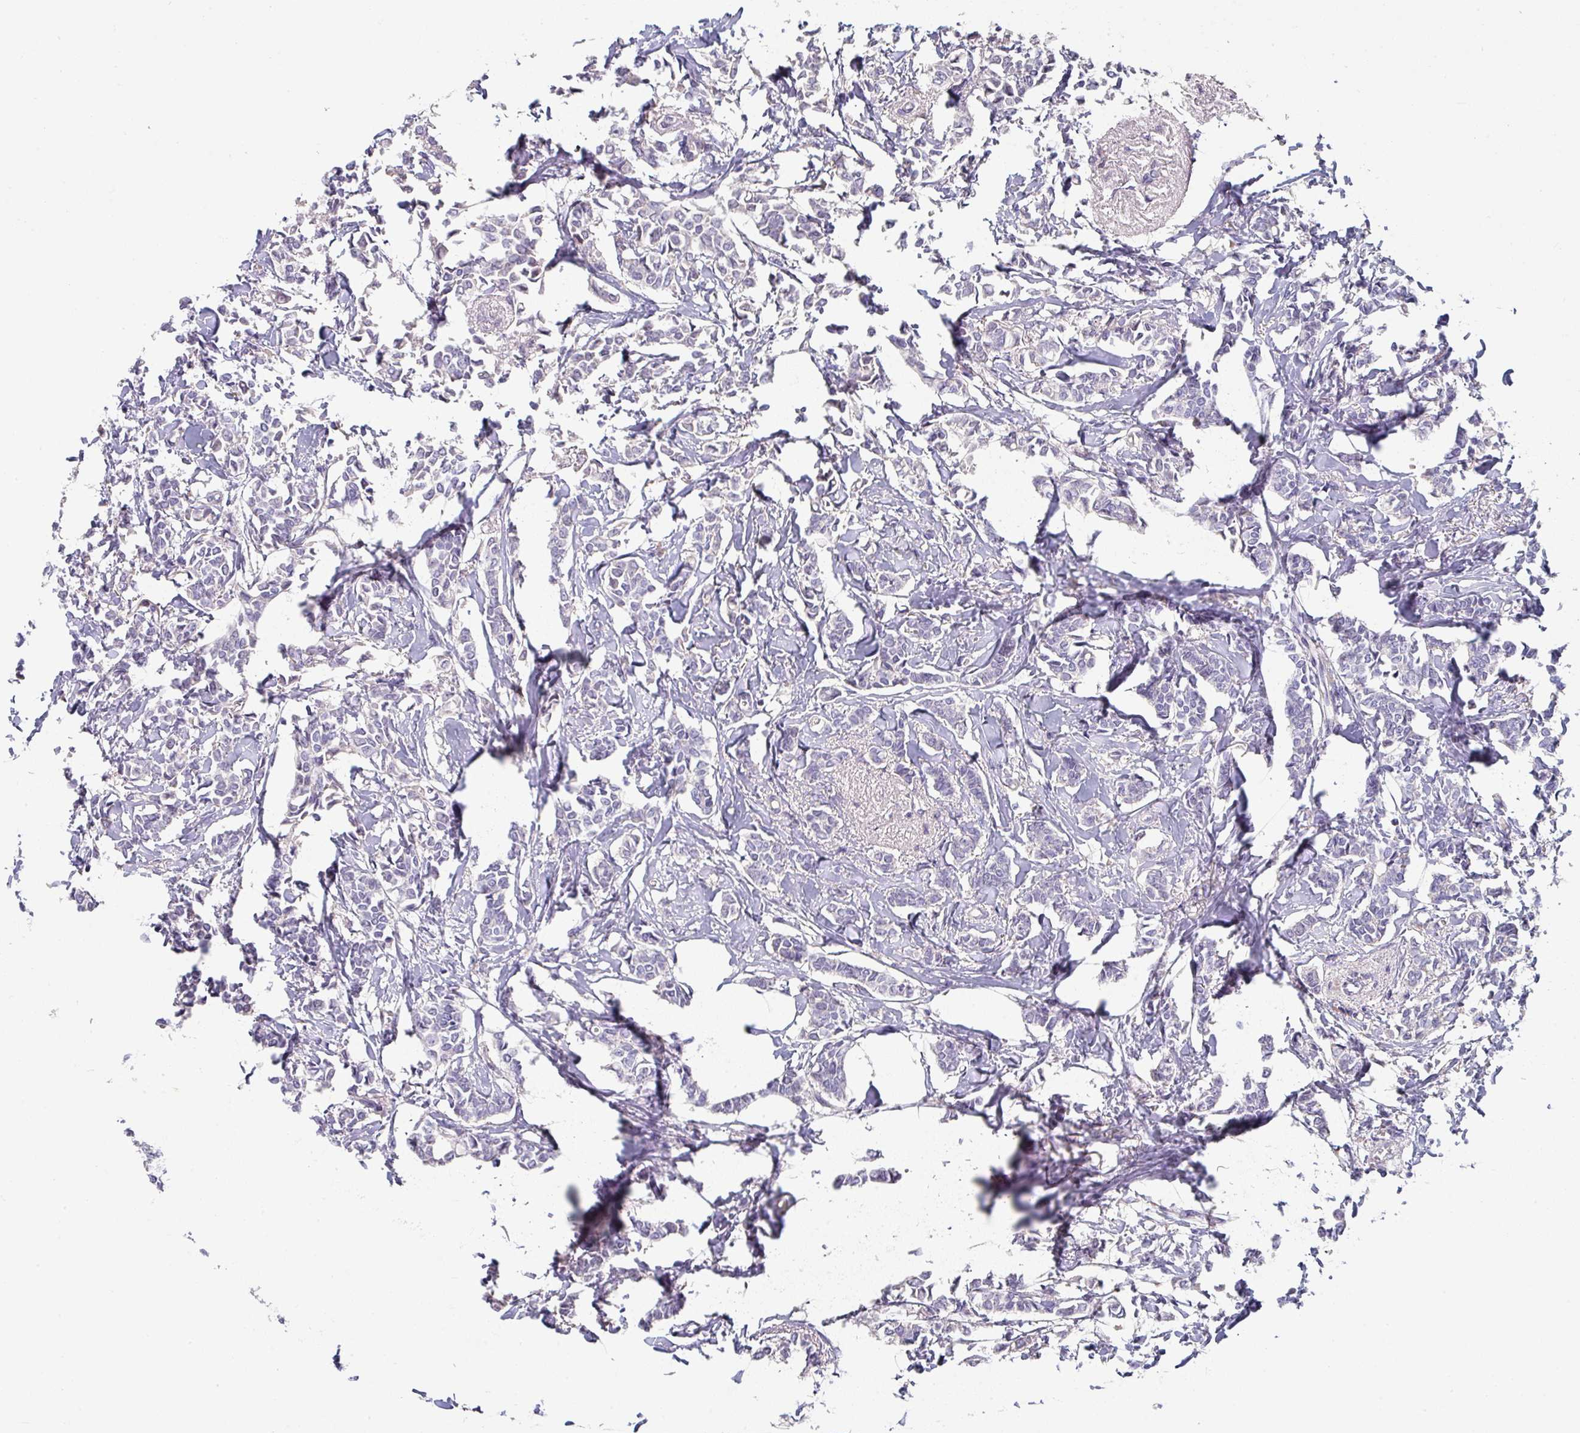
{"staining": {"intensity": "negative", "quantity": "none", "location": "none"}, "tissue": "breast cancer", "cell_type": "Tumor cells", "image_type": "cancer", "snomed": [{"axis": "morphology", "description": "Duct carcinoma"}, {"axis": "topography", "description": "Breast"}], "caption": "An image of human infiltrating ductal carcinoma (breast) is negative for staining in tumor cells. Nuclei are stained in blue.", "gene": "TMED5", "patient": {"sex": "female", "age": 41}}